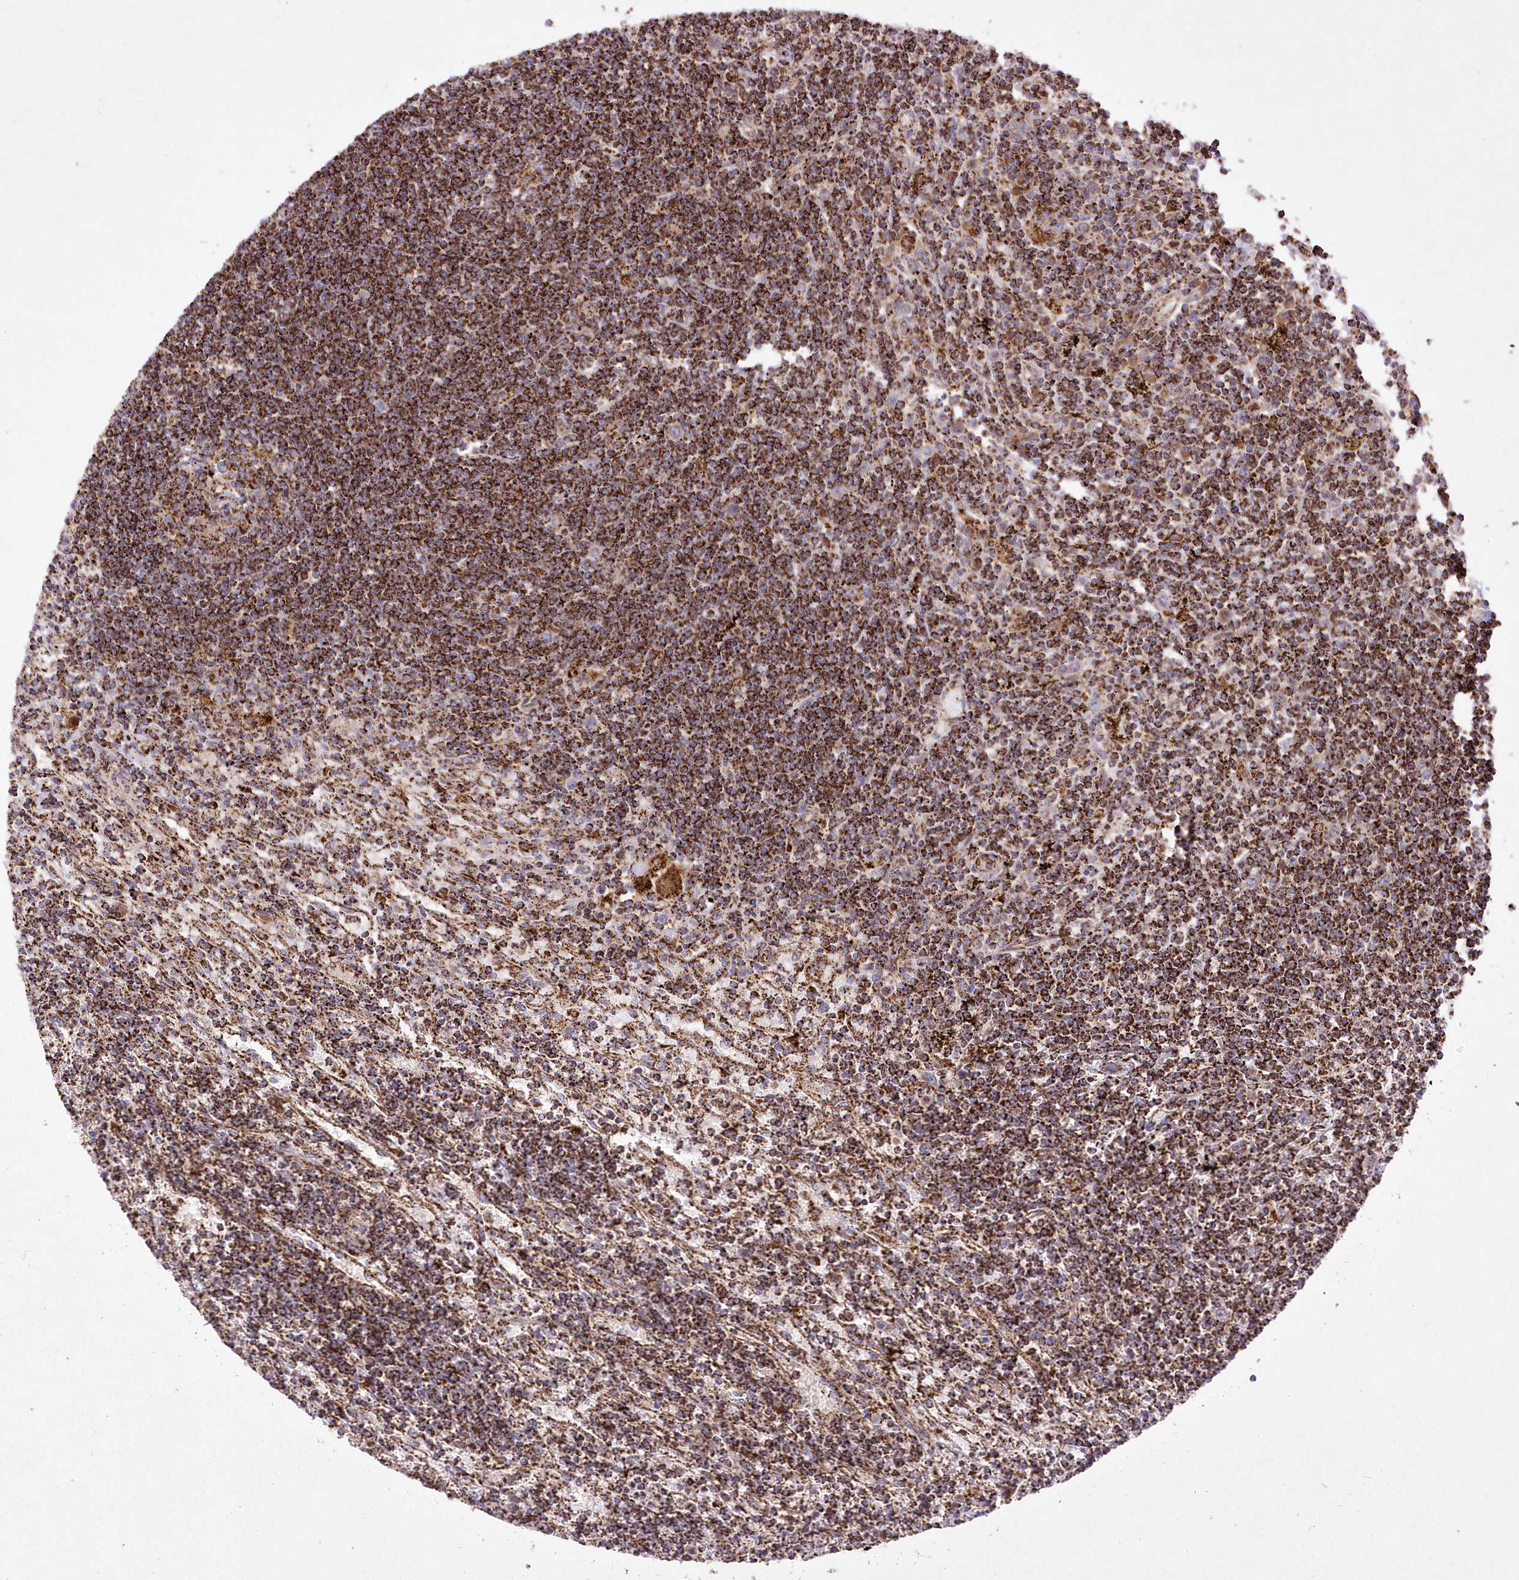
{"staining": {"intensity": "strong", "quantity": ">75%", "location": "cytoplasmic/membranous"}, "tissue": "lymphoma", "cell_type": "Tumor cells", "image_type": "cancer", "snomed": [{"axis": "morphology", "description": "Malignant lymphoma, non-Hodgkin's type, Low grade"}, {"axis": "topography", "description": "Spleen"}], "caption": "Strong cytoplasmic/membranous protein staining is appreciated in approximately >75% of tumor cells in lymphoma.", "gene": "ASNSD1", "patient": {"sex": "male", "age": 76}}